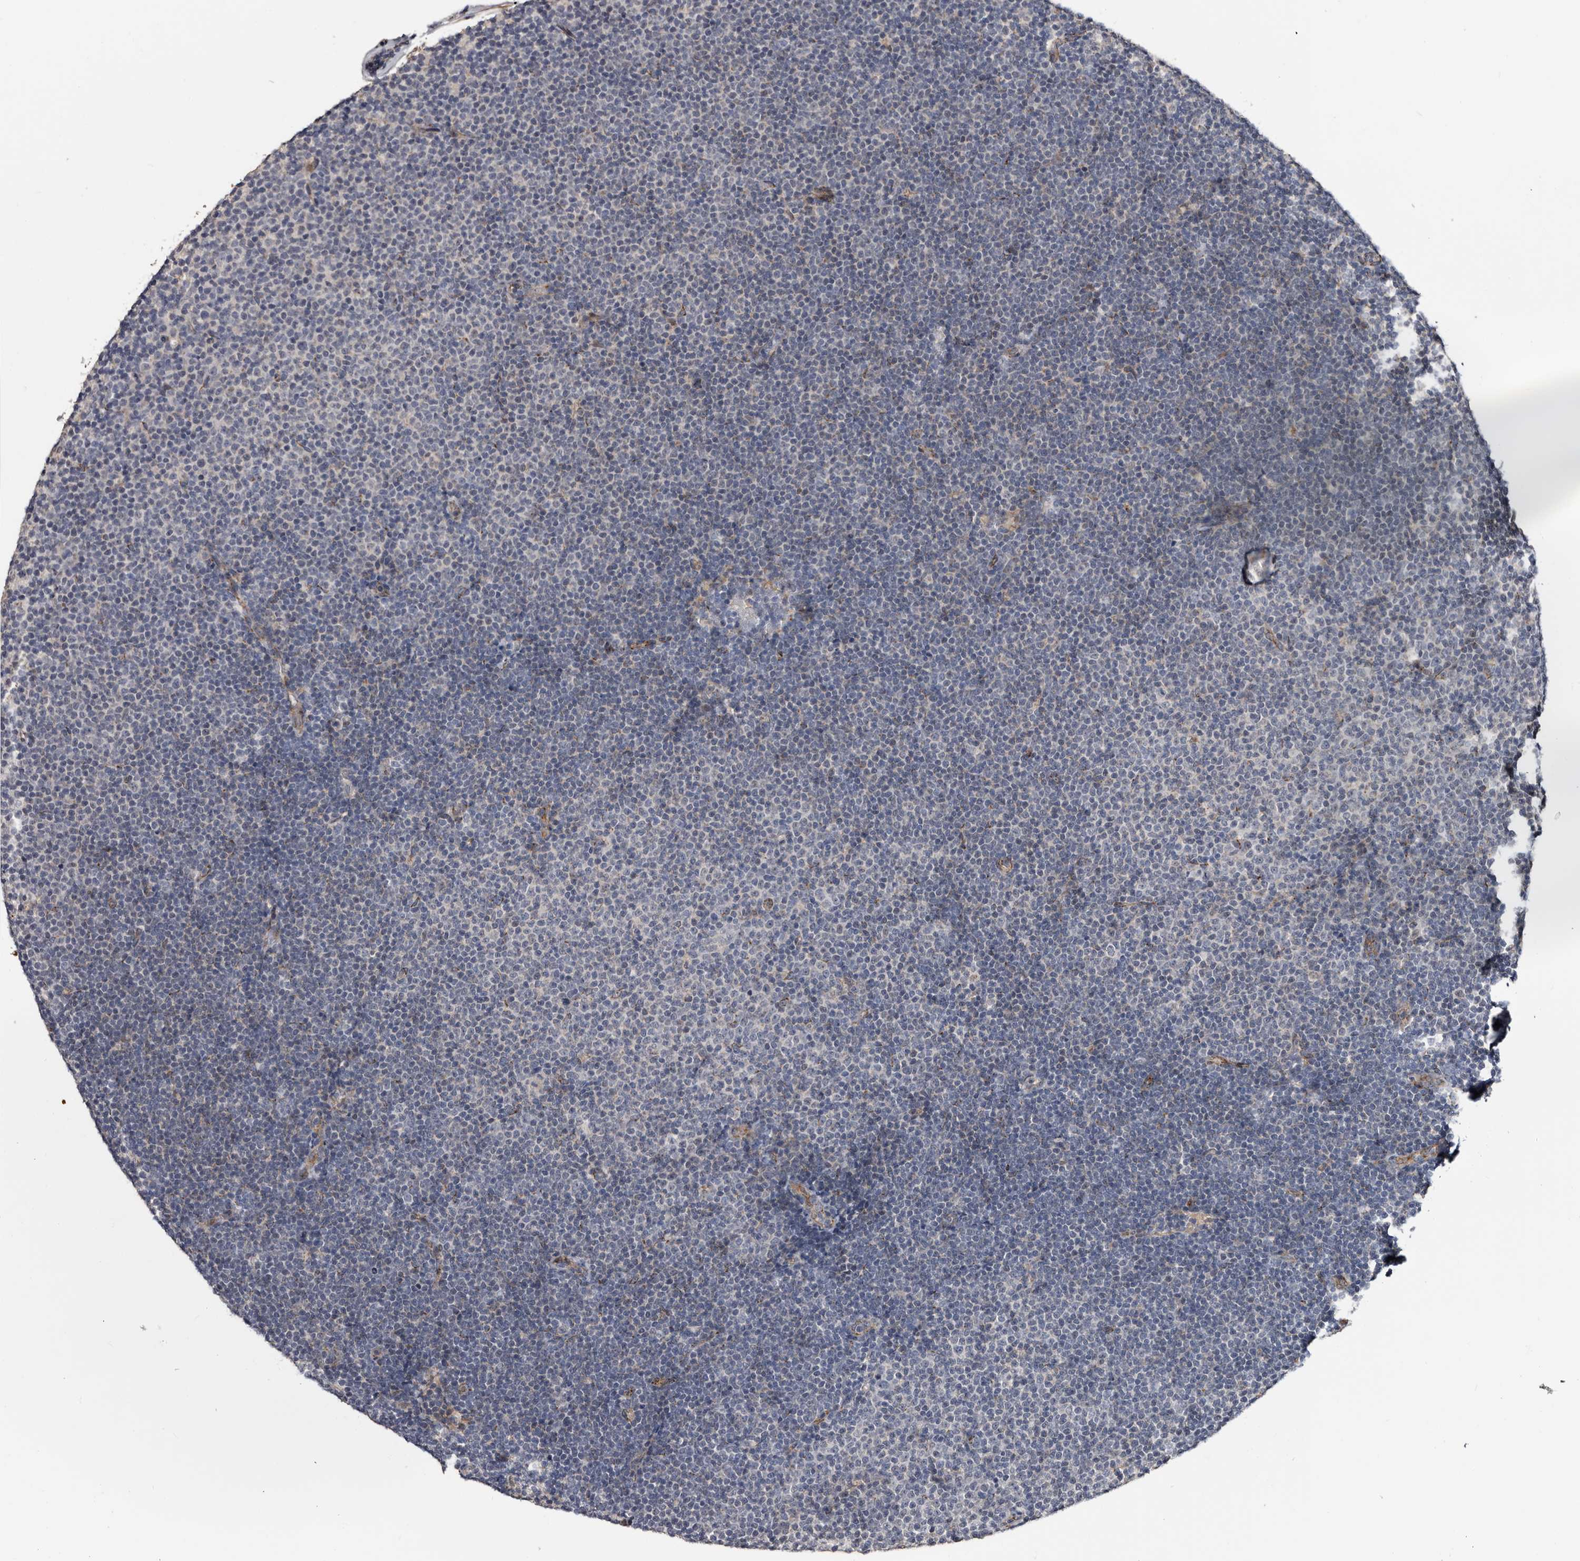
{"staining": {"intensity": "negative", "quantity": "none", "location": "none"}, "tissue": "lymphoma", "cell_type": "Tumor cells", "image_type": "cancer", "snomed": [{"axis": "morphology", "description": "Malignant lymphoma, non-Hodgkin's type, Low grade"}, {"axis": "topography", "description": "Lymph node"}], "caption": "Immunohistochemistry of low-grade malignant lymphoma, non-Hodgkin's type shows no positivity in tumor cells.", "gene": "ARMCX2", "patient": {"sex": "female", "age": 53}}